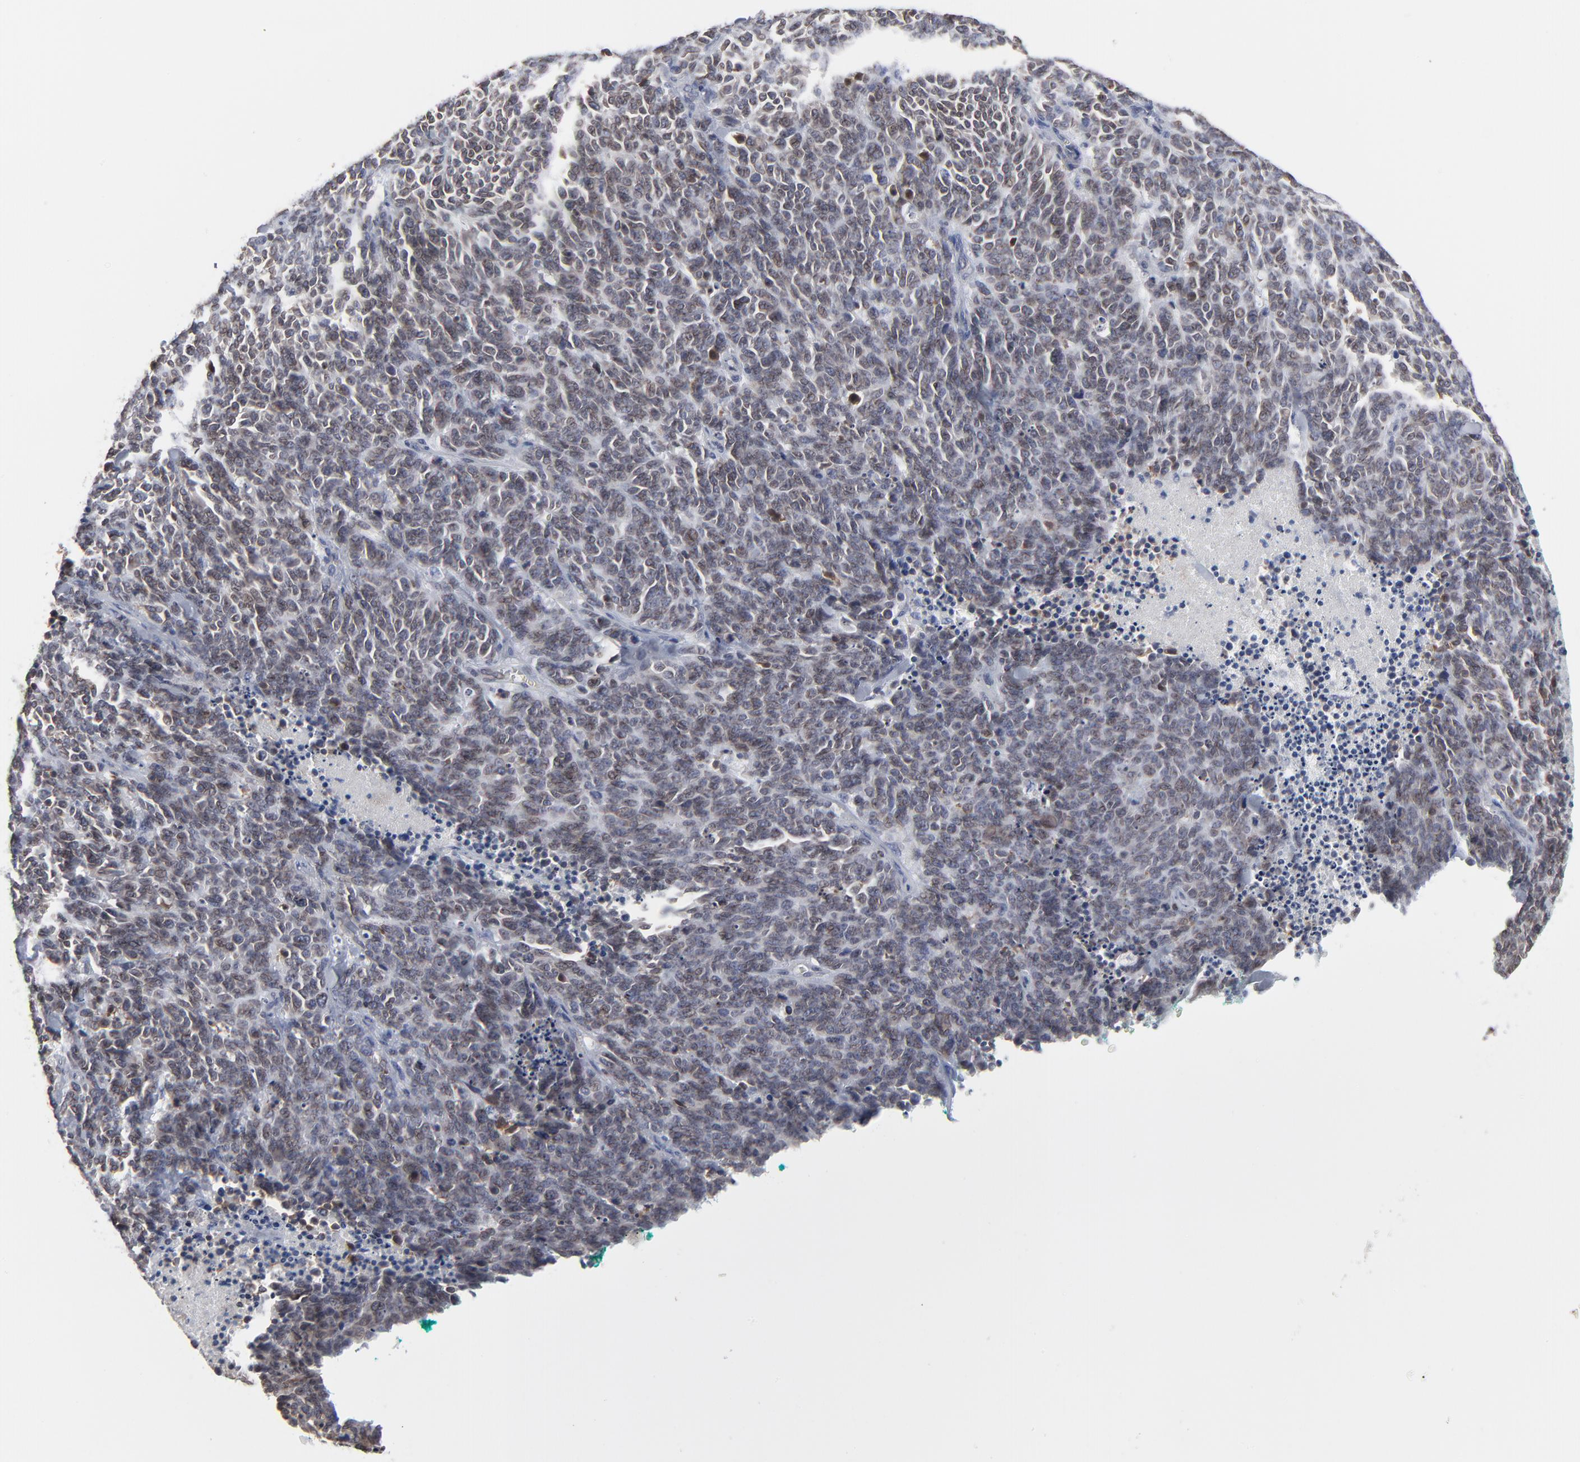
{"staining": {"intensity": "weak", "quantity": ">75%", "location": "cytoplasmic/membranous,nuclear"}, "tissue": "lung cancer", "cell_type": "Tumor cells", "image_type": "cancer", "snomed": [{"axis": "morphology", "description": "Neoplasm, malignant, NOS"}, {"axis": "topography", "description": "Lung"}], "caption": "Protein analysis of neoplasm (malignant) (lung) tissue shows weak cytoplasmic/membranous and nuclear expression in approximately >75% of tumor cells.", "gene": "SYNE2", "patient": {"sex": "female", "age": 58}}